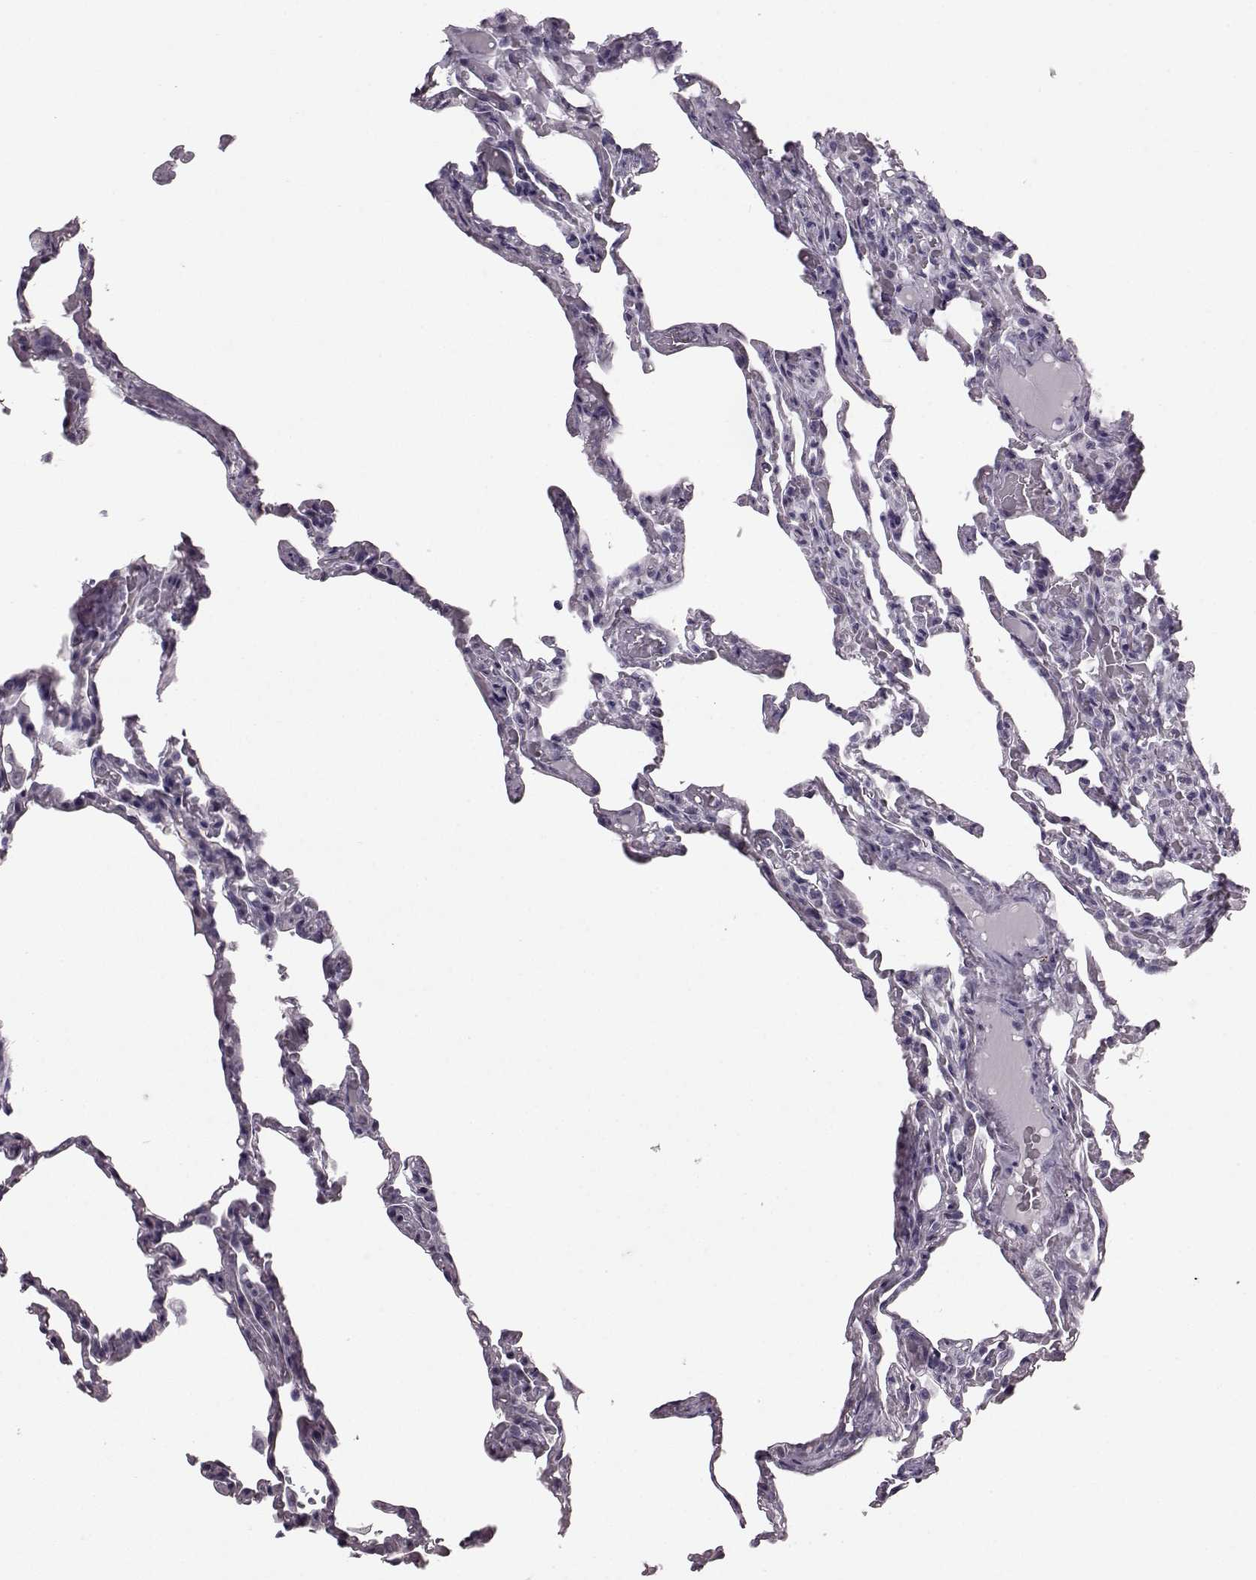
{"staining": {"intensity": "negative", "quantity": "none", "location": "none"}, "tissue": "lung", "cell_type": "Alveolar cells", "image_type": "normal", "snomed": [{"axis": "morphology", "description": "Normal tissue, NOS"}, {"axis": "topography", "description": "Lung"}], "caption": "This photomicrograph is of normal lung stained with immunohistochemistry to label a protein in brown with the nuclei are counter-stained blue. There is no staining in alveolar cells. (Brightfield microscopy of DAB (3,3'-diaminobenzidine) immunohistochemistry at high magnification).", "gene": "PRPH2", "patient": {"sex": "female", "age": 43}}